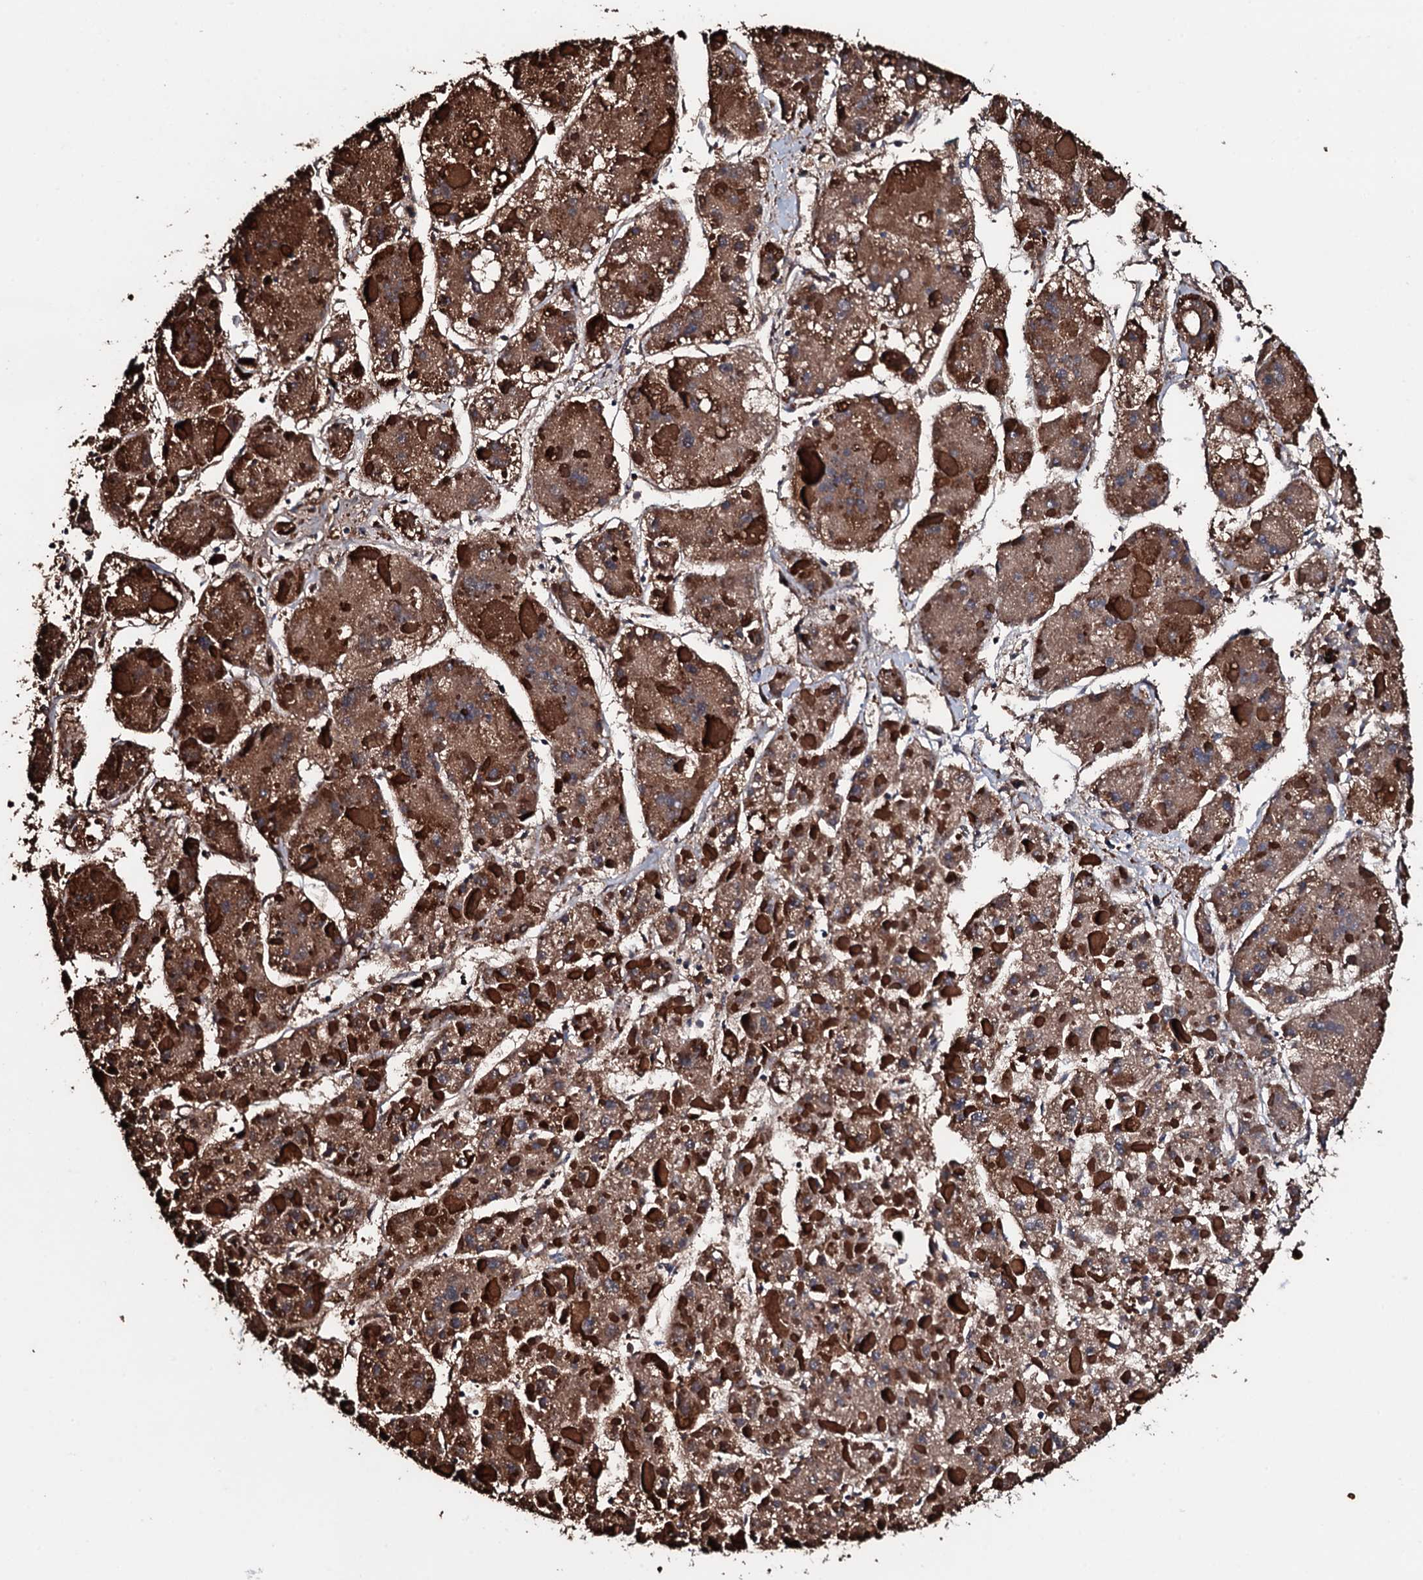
{"staining": {"intensity": "strong", "quantity": ">75%", "location": "cytoplasmic/membranous"}, "tissue": "liver cancer", "cell_type": "Tumor cells", "image_type": "cancer", "snomed": [{"axis": "morphology", "description": "Carcinoma, Hepatocellular, NOS"}, {"axis": "topography", "description": "Liver"}], "caption": "Human liver hepatocellular carcinoma stained with a protein marker reveals strong staining in tumor cells.", "gene": "RAB12", "patient": {"sex": "female", "age": 73}}